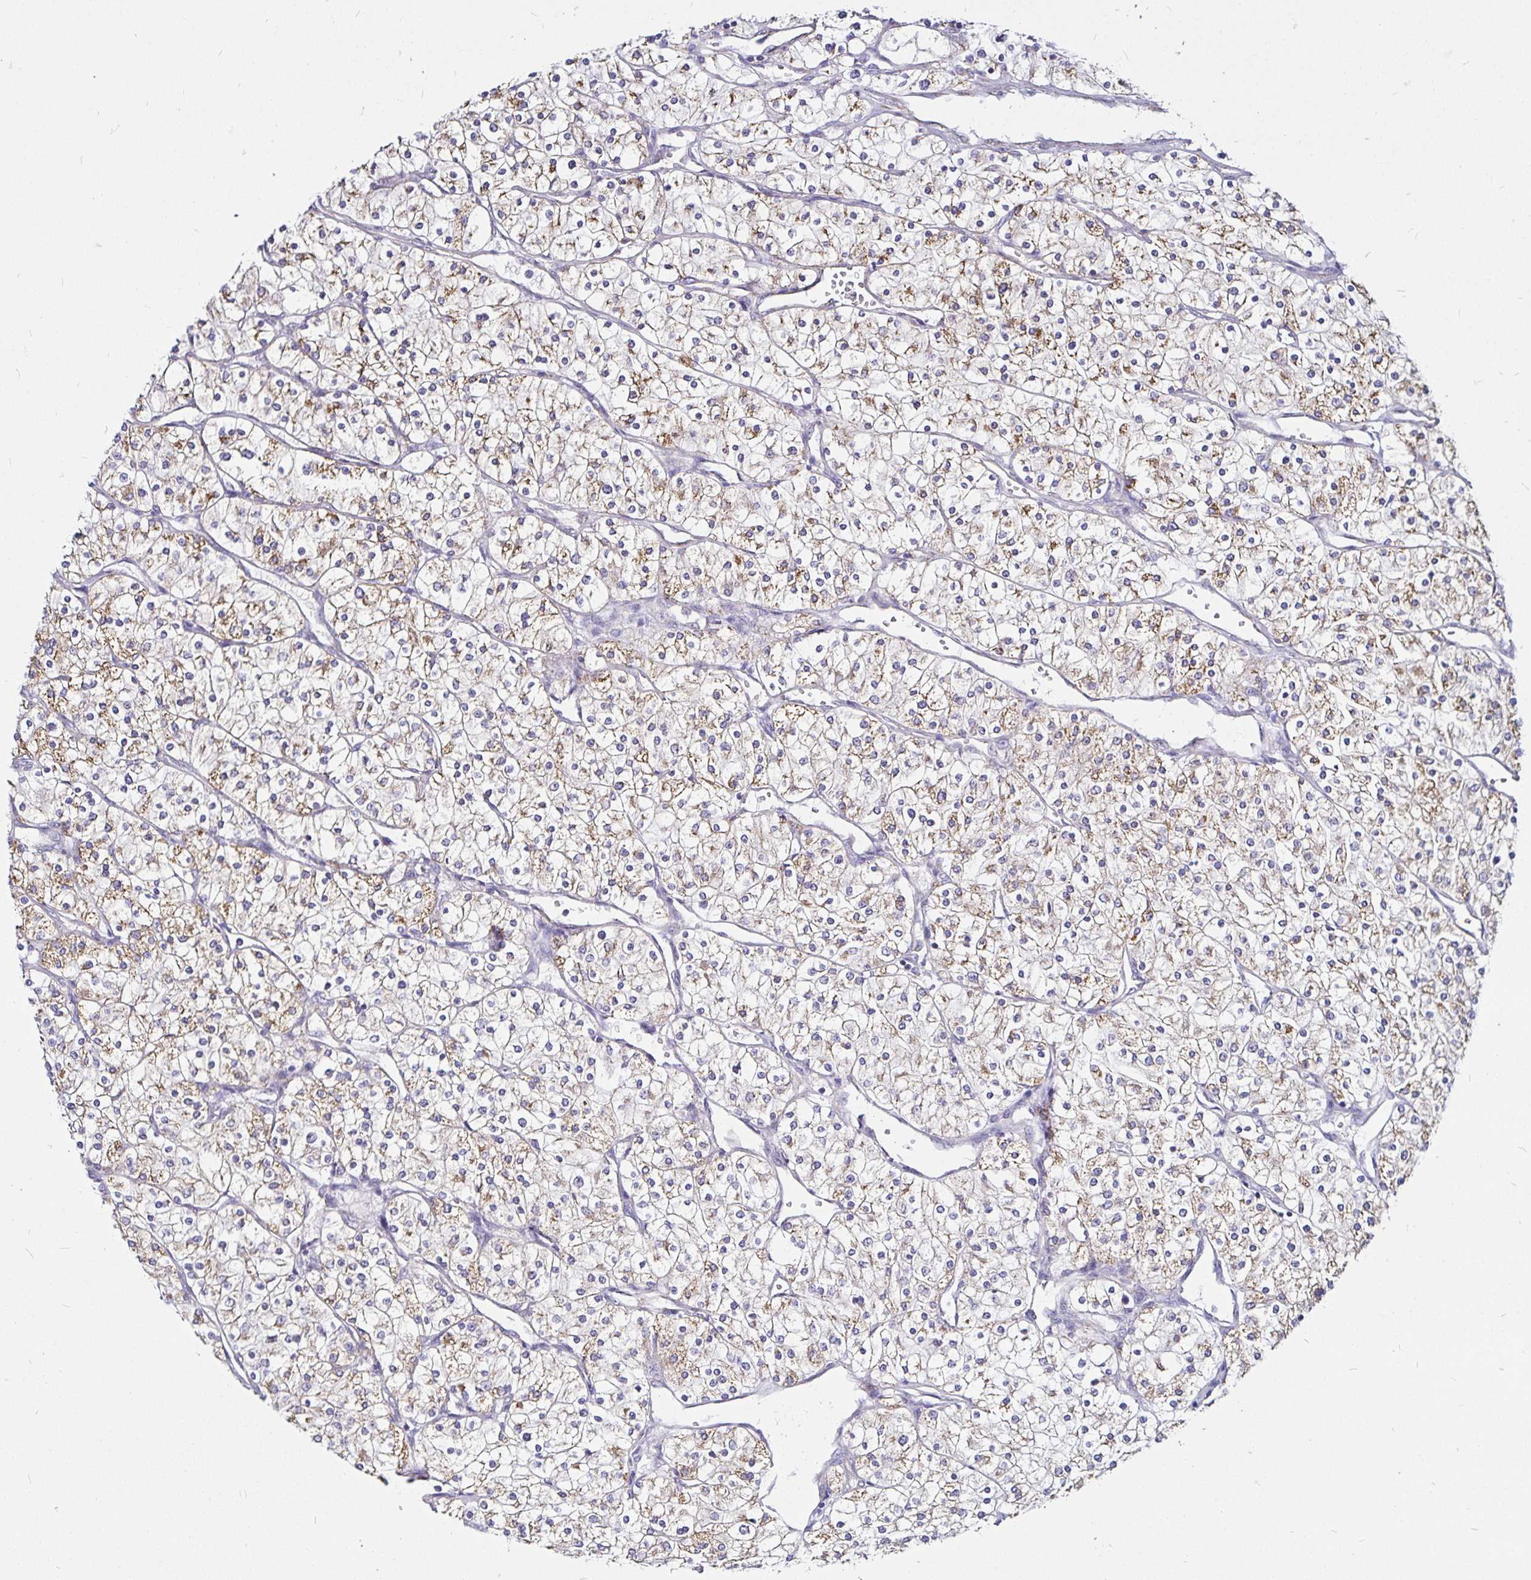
{"staining": {"intensity": "weak", "quantity": ">75%", "location": "cytoplasmic/membranous"}, "tissue": "renal cancer", "cell_type": "Tumor cells", "image_type": "cancer", "snomed": [{"axis": "morphology", "description": "Adenocarcinoma, NOS"}, {"axis": "topography", "description": "Kidney"}], "caption": "Renal cancer (adenocarcinoma) stained with DAB immunohistochemistry (IHC) demonstrates low levels of weak cytoplasmic/membranous positivity in approximately >75% of tumor cells.", "gene": "PGAM2", "patient": {"sex": "male", "age": 80}}